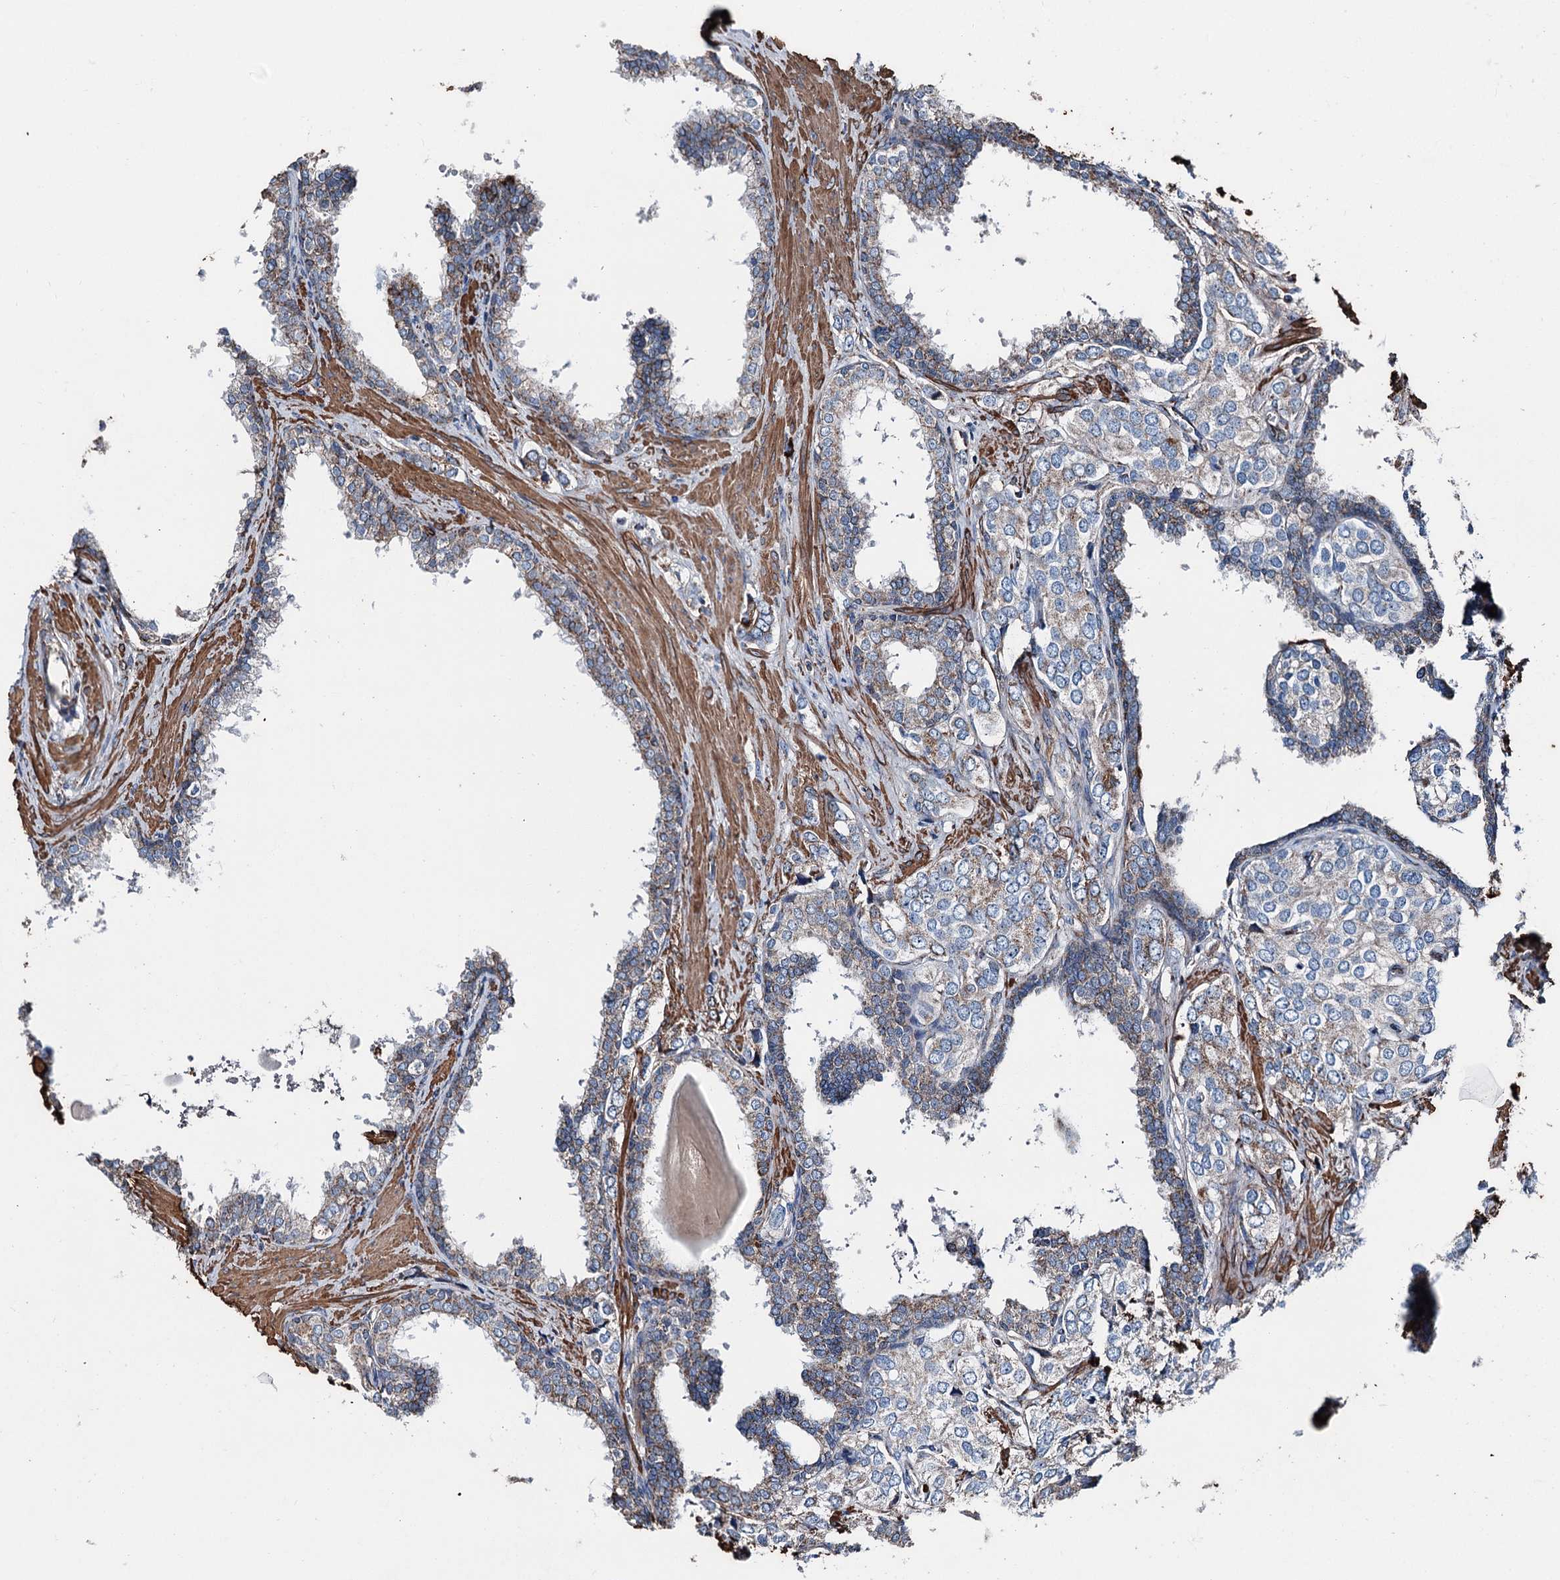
{"staining": {"intensity": "weak", "quantity": "25%-75%", "location": "cytoplasmic/membranous"}, "tissue": "prostate cancer", "cell_type": "Tumor cells", "image_type": "cancer", "snomed": [{"axis": "morphology", "description": "Adenocarcinoma, High grade"}, {"axis": "topography", "description": "Prostate"}], "caption": "Protein staining of prostate adenocarcinoma (high-grade) tissue reveals weak cytoplasmic/membranous expression in about 25%-75% of tumor cells.", "gene": "DDIAS", "patient": {"sex": "male", "age": 66}}